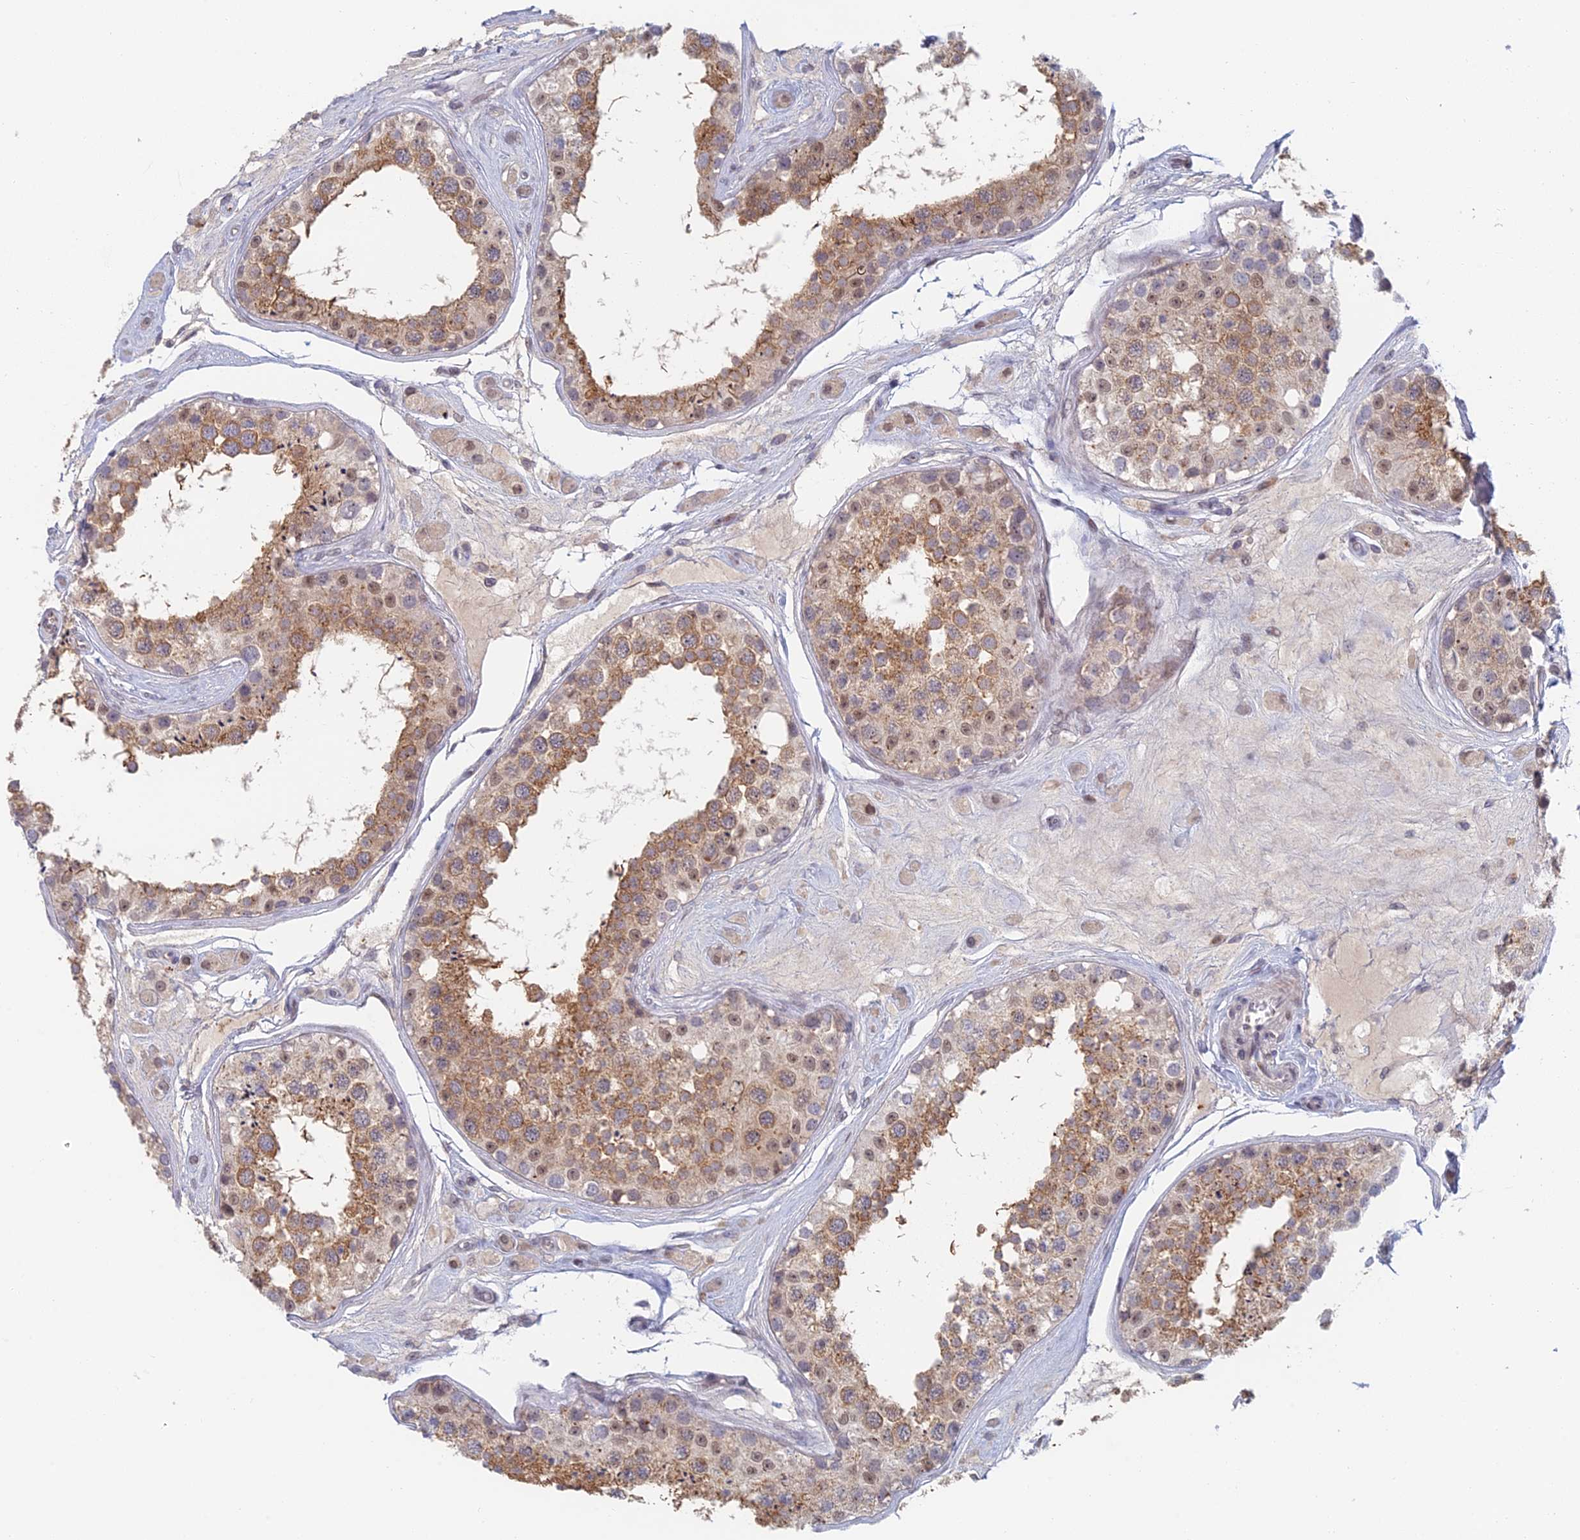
{"staining": {"intensity": "moderate", "quantity": ">75%", "location": "cytoplasmic/membranous"}, "tissue": "testis", "cell_type": "Cells in seminiferous ducts", "image_type": "normal", "snomed": [{"axis": "morphology", "description": "Normal tissue, NOS"}, {"axis": "topography", "description": "Testis"}], "caption": "Immunohistochemistry histopathology image of benign testis: testis stained using IHC demonstrates medium levels of moderate protein expression localized specifically in the cytoplasmic/membranous of cells in seminiferous ducts, appearing as a cytoplasmic/membranous brown color.", "gene": "ZUP1", "patient": {"sex": "male", "age": 25}}